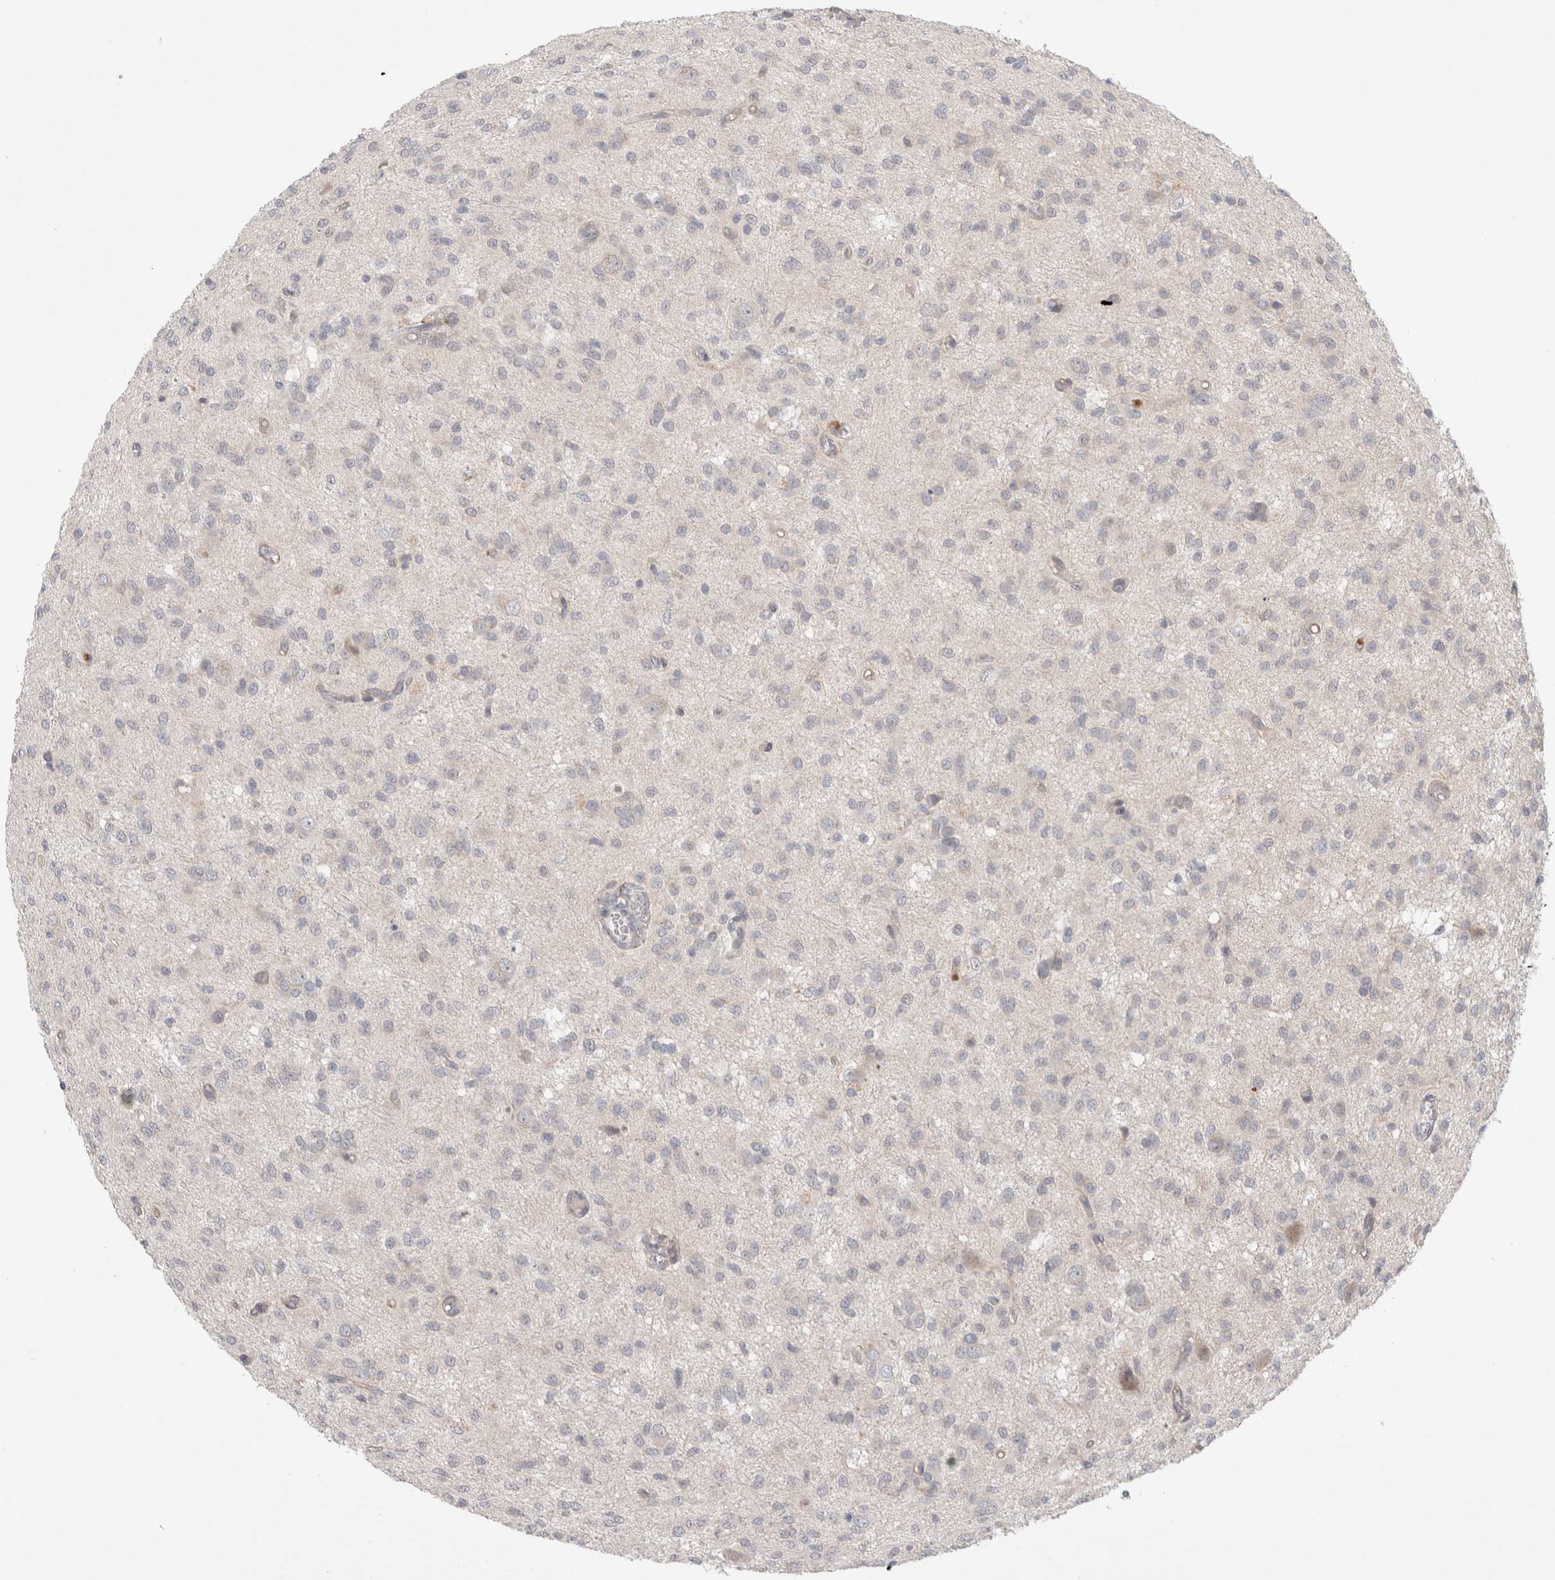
{"staining": {"intensity": "negative", "quantity": "none", "location": "none"}, "tissue": "glioma", "cell_type": "Tumor cells", "image_type": "cancer", "snomed": [{"axis": "morphology", "description": "Glioma, malignant, High grade"}, {"axis": "topography", "description": "Brain"}], "caption": "The immunohistochemistry (IHC) histopathology image has no significant expression in tumor cells of glioma tissue. (IHC, brightfield microscopy, high magnification).", "gene": "GSDMB", "patient": {"sex": "female", "age": 59}}